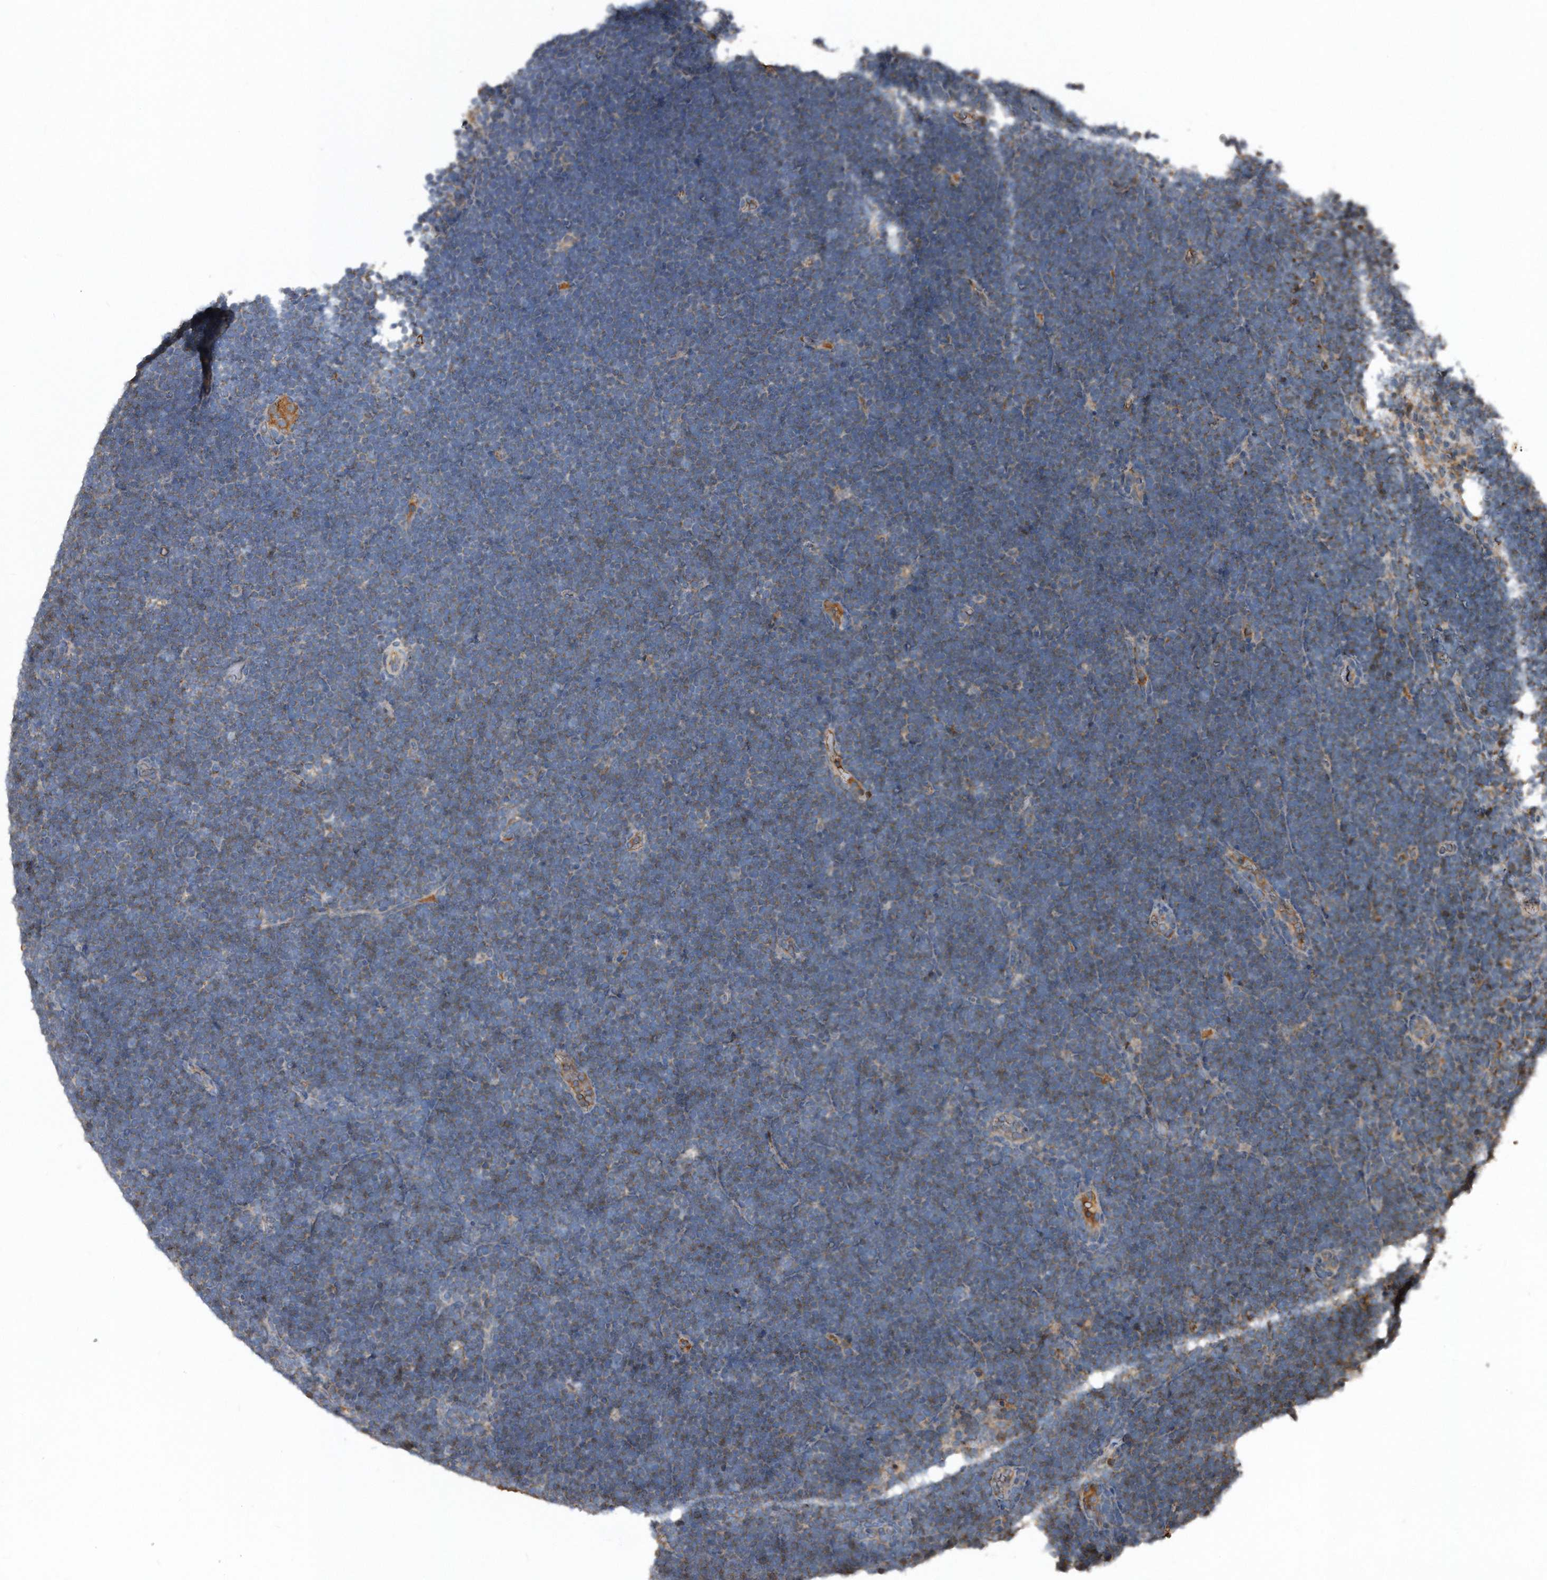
{"staining": {"intensity": "negative", "quantity": "none", "location": "none"}, "tissue": "lymphoma", "cell_type": "Tumor cells", "image_type": "cancer", "snomed": [{"axis": "morphology", "description": "Malignant lymphoma, non-Hodgkin's type, High grade"}, {"axis": "topography", "description": "Lymph node"}], "caption": "This is a micrograph of immunohistochemistry staining of high-grade malignant lymphoma, non-Hodgkin's type, which shows no staining in tumor cells. (Immunohistochemistry (ihc), brightfield microscopy, high magnification).", "gene": "SDHA", "patient": {"sex": "male", "age": 13}}